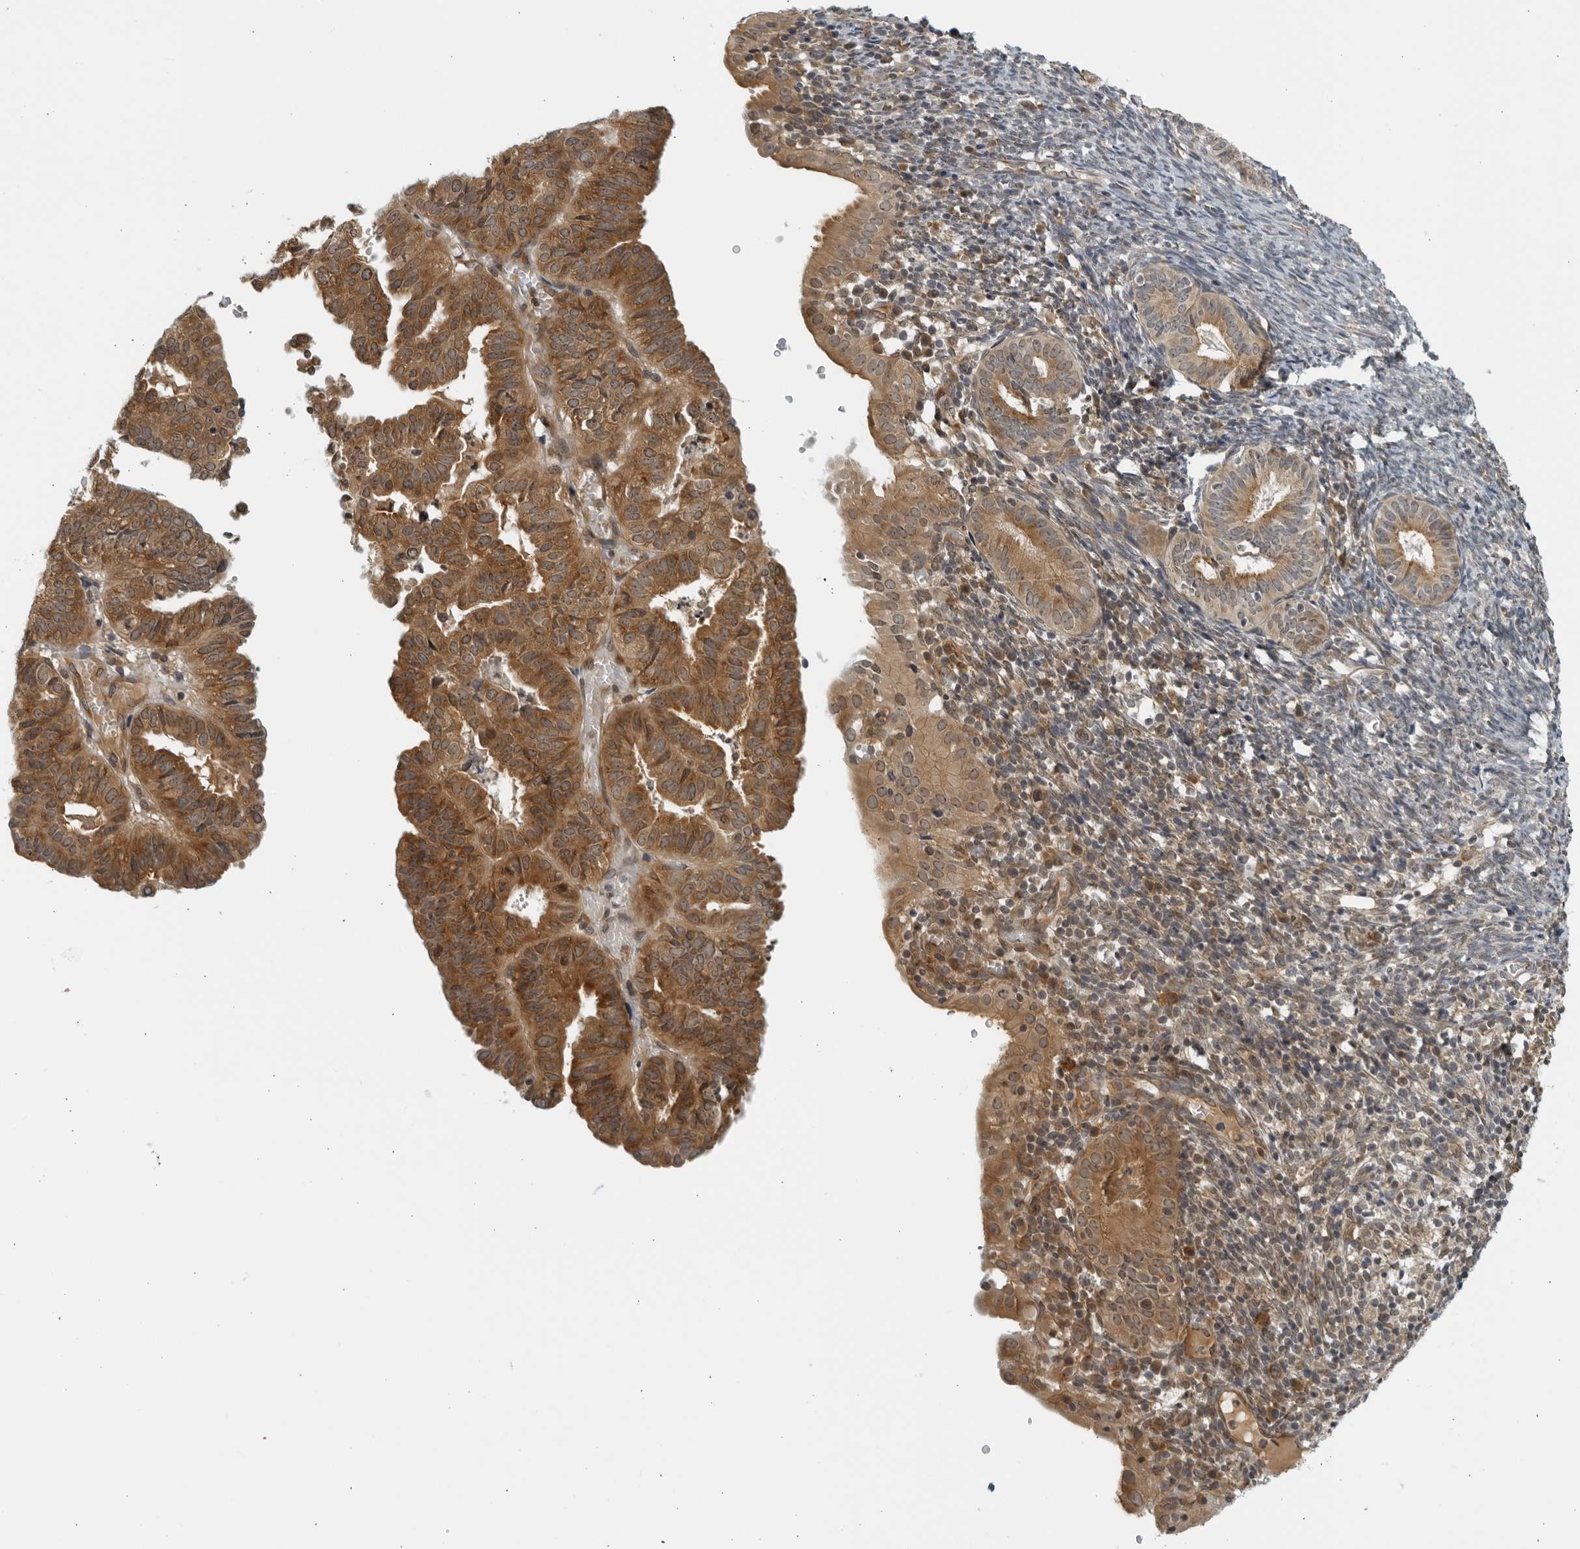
{"staining": {"intensity": "moderate", "quantity": ">75%", "location": "cytoplasmic/membranous"}, "tissue": "endometrial cancer", "cell_type": "Tumor cells", "image_type": "cancer", "snomed": [{"axis": "morphology", "description": "Adenocarcinoma, NOS"}, {"axis": "topography", "description": "Uterus"}], "caption": "This histopathology image shows endometrial cancer (adenocarcinoma) stained with IHC to label a protein in brown. The cytoplasmic/membranous of tumor cells show moderate positivity for the protein. Nuclei are counter-stained blue.", "gene": "RC3H1", "patient": {"sex": "female", "age": 77}}